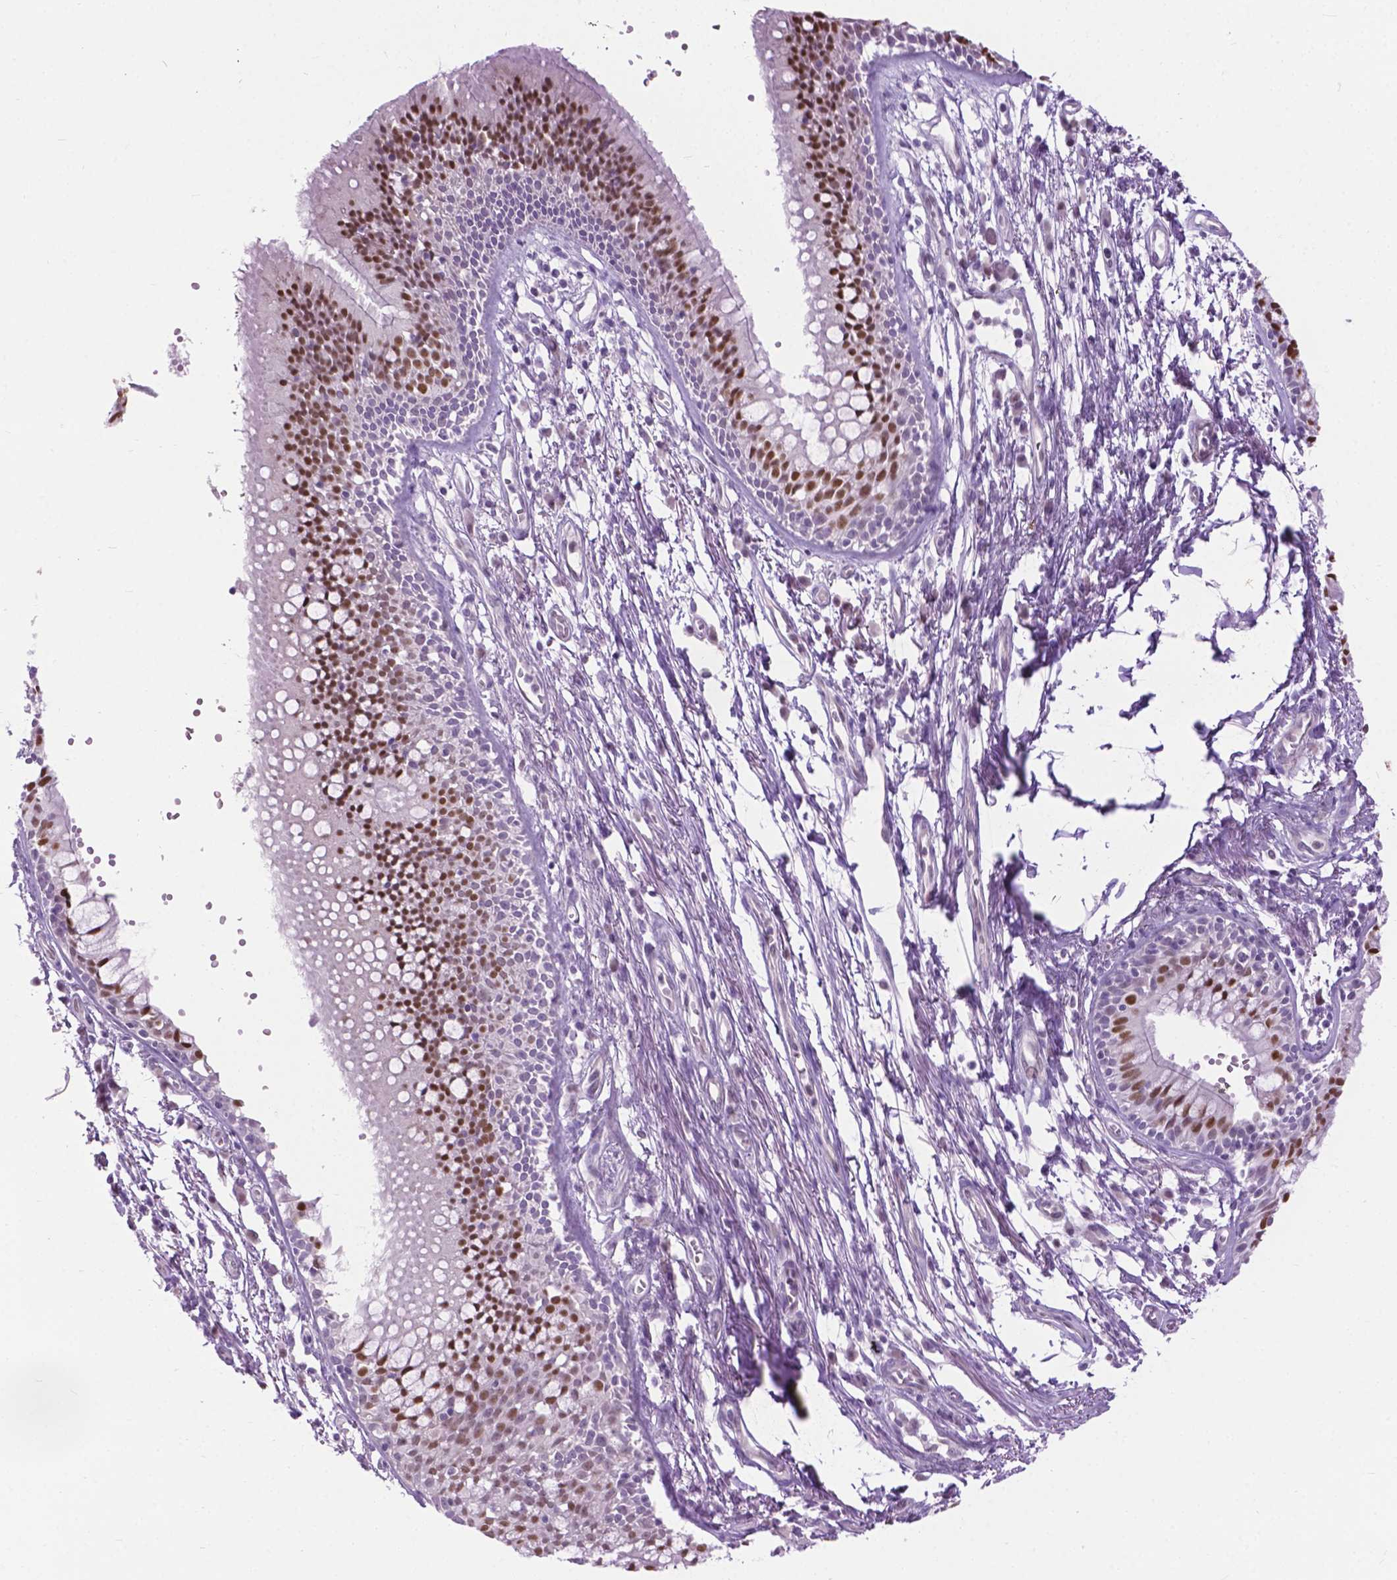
{"staining": {"intensity": "moderate", "quantity": ">75%", "location": "nuclear"}, "tissue": "bronchus", "cell_type": "Respiratory epithelial cells", "image_type": "normal", "snomed": [{"axis": "morphology", "description": "Normal tissue, NOS"}, {"axis": "morphology", "description": "Squamous cell carcinoma, NOS"}, {"axis": "topography", "description": "Cartilage tissue"}, {"axis": "topography", "description": "Bronchus"}, {"axis": "topography", "description": "Lung"}], "caption": "Moderate nuclear protein expression is identified in about >75% of respiratory epithelial cells in bronchus.", "gene": "APCDD1L", "patient": {"sex": "male", "age": 66}}